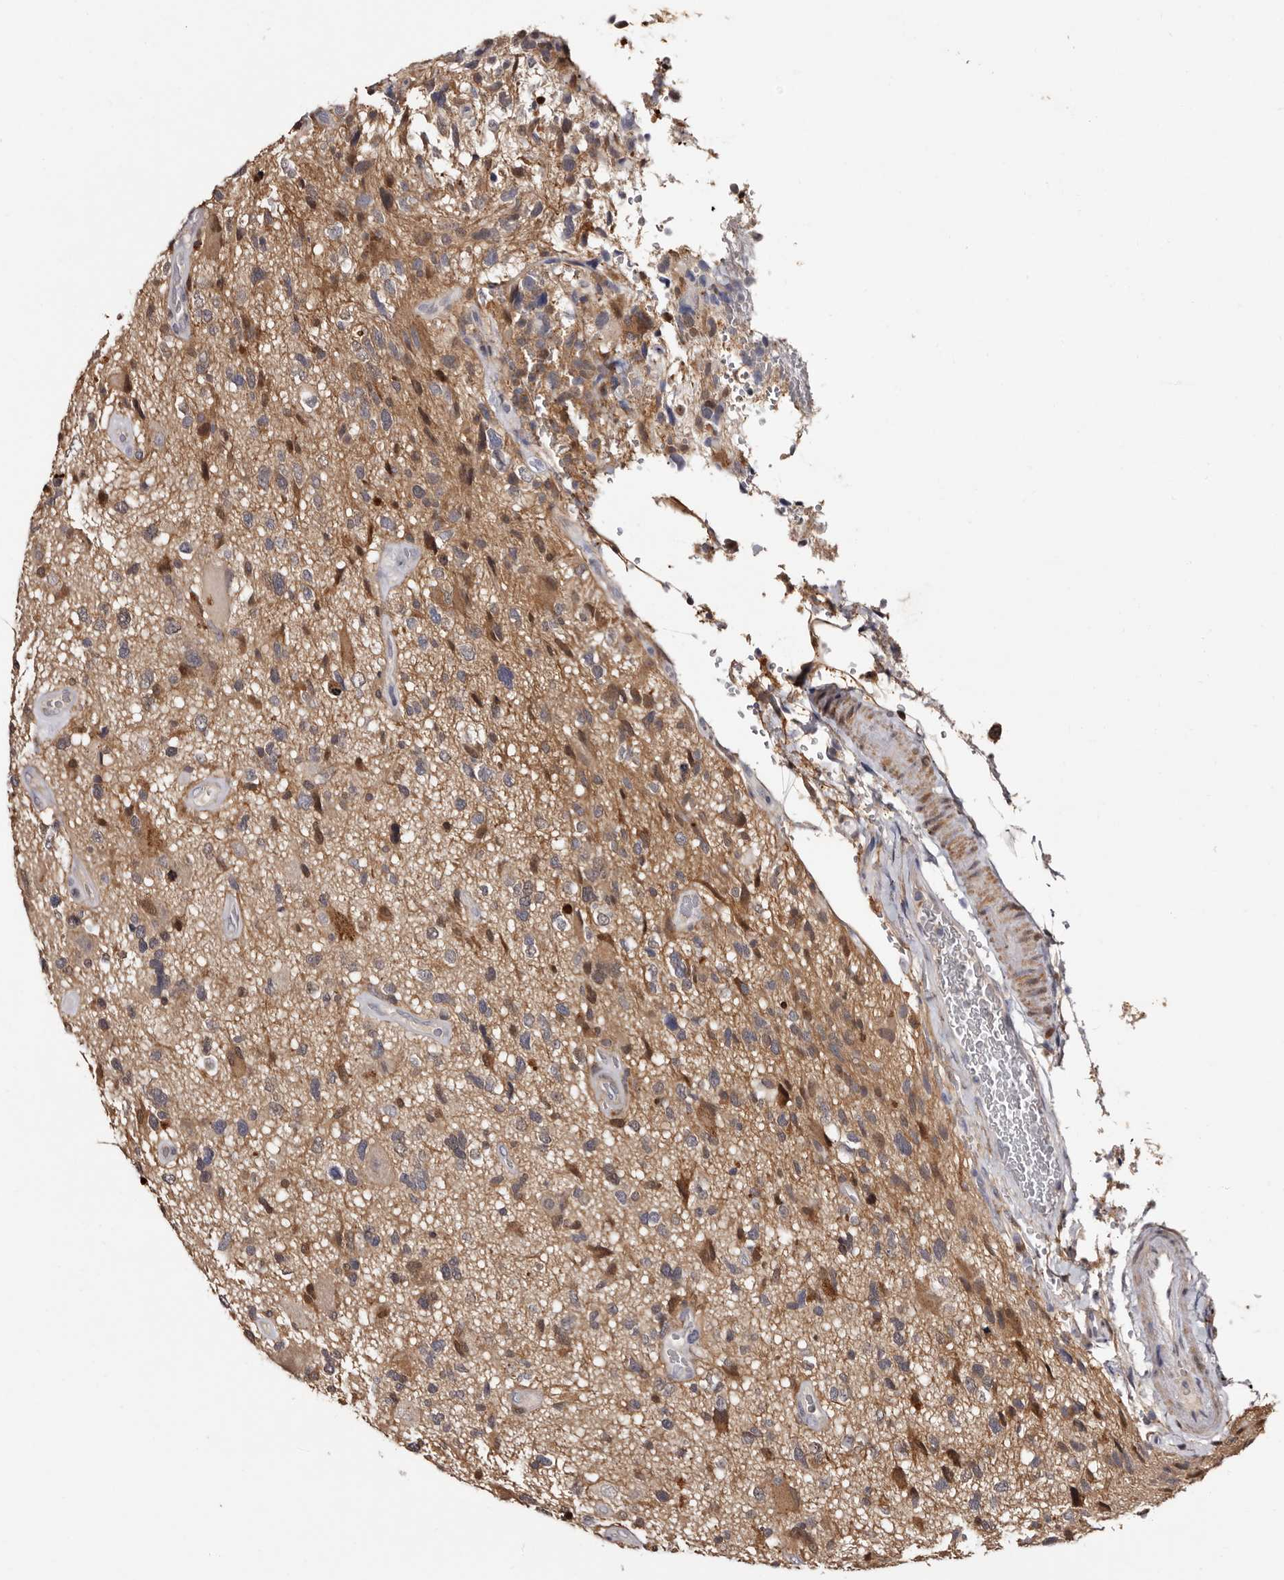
{"staining": {"intensity": "weak", "quantity": ">75%", "location": "cytoplasmic/membranous"}, "tissue": "glioma", "cell_type": "Tumor cells", "image_type": "cancer", "snomed": [{"axis": "morphology", "description": "Glioma, malignant, High grade"}, {"axis": "topography", "description": "Brain"}], "caption": "A photomicrograph of glioma stained for a protein demonstrates weak cytoplasmic/membranous brown staining in tumor cells.", "gene": "DNPH1", "patient": {"sex": "male", "age": 33}}